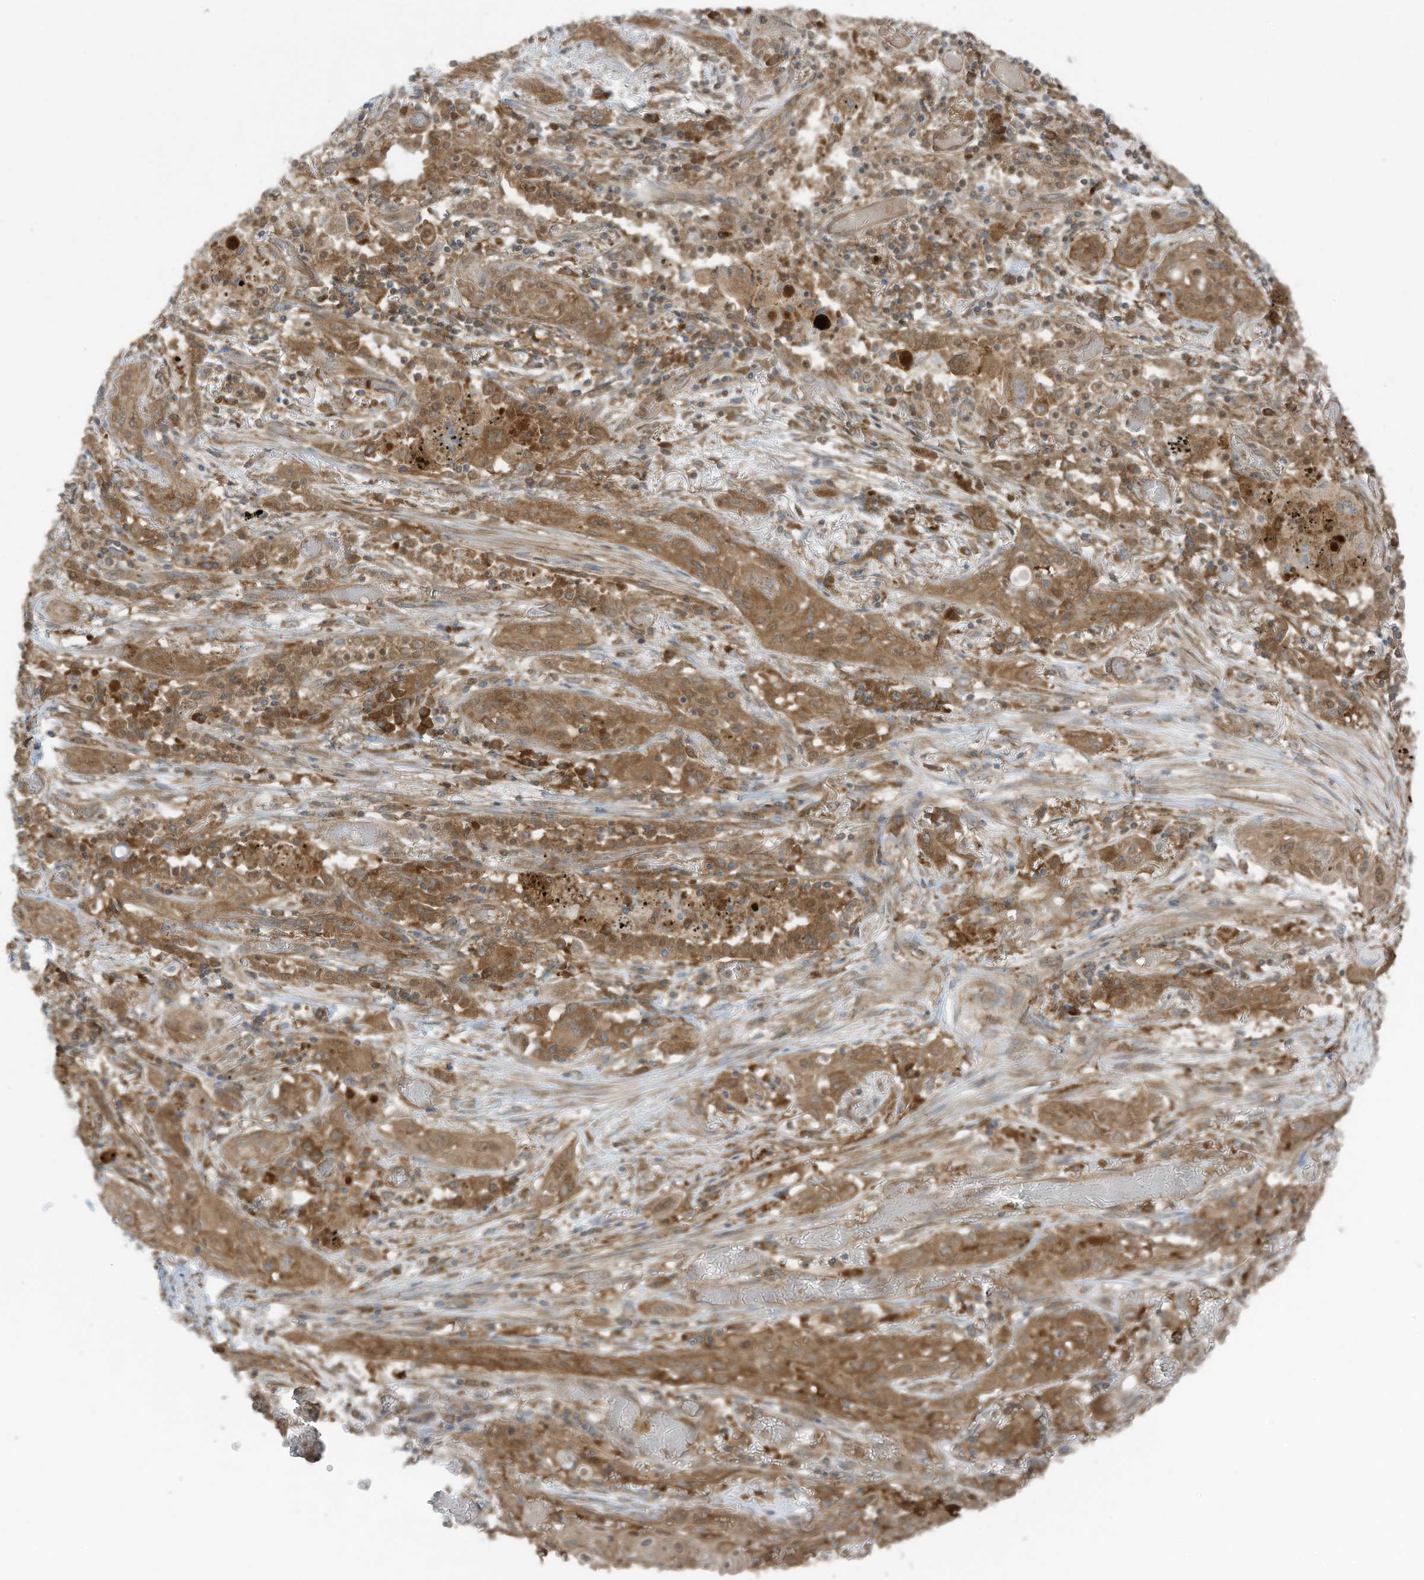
{"staining": {"intensity": "moderate", "quantity": ">75%", "location": "cytoplasmic/membranous"}, "tissue": "lung cancer", "cell_type": "Tumor cells", "image_type": "cancer", "snomed": [{"axis": "morphology", "description": "Squamous cell carcinoma, NOS"}, {"axis": "topography", "description": "Lung"}], "caption": "The photomicrograph displays immunohistochemical staining of squamous cell carcinoma (lung). There is moderate cytoplasmic/membranous positivity is appreciated in about >75% of tumor cells.", "gene": "OLA1", "patient": {"sex": "female", "age": 47}}